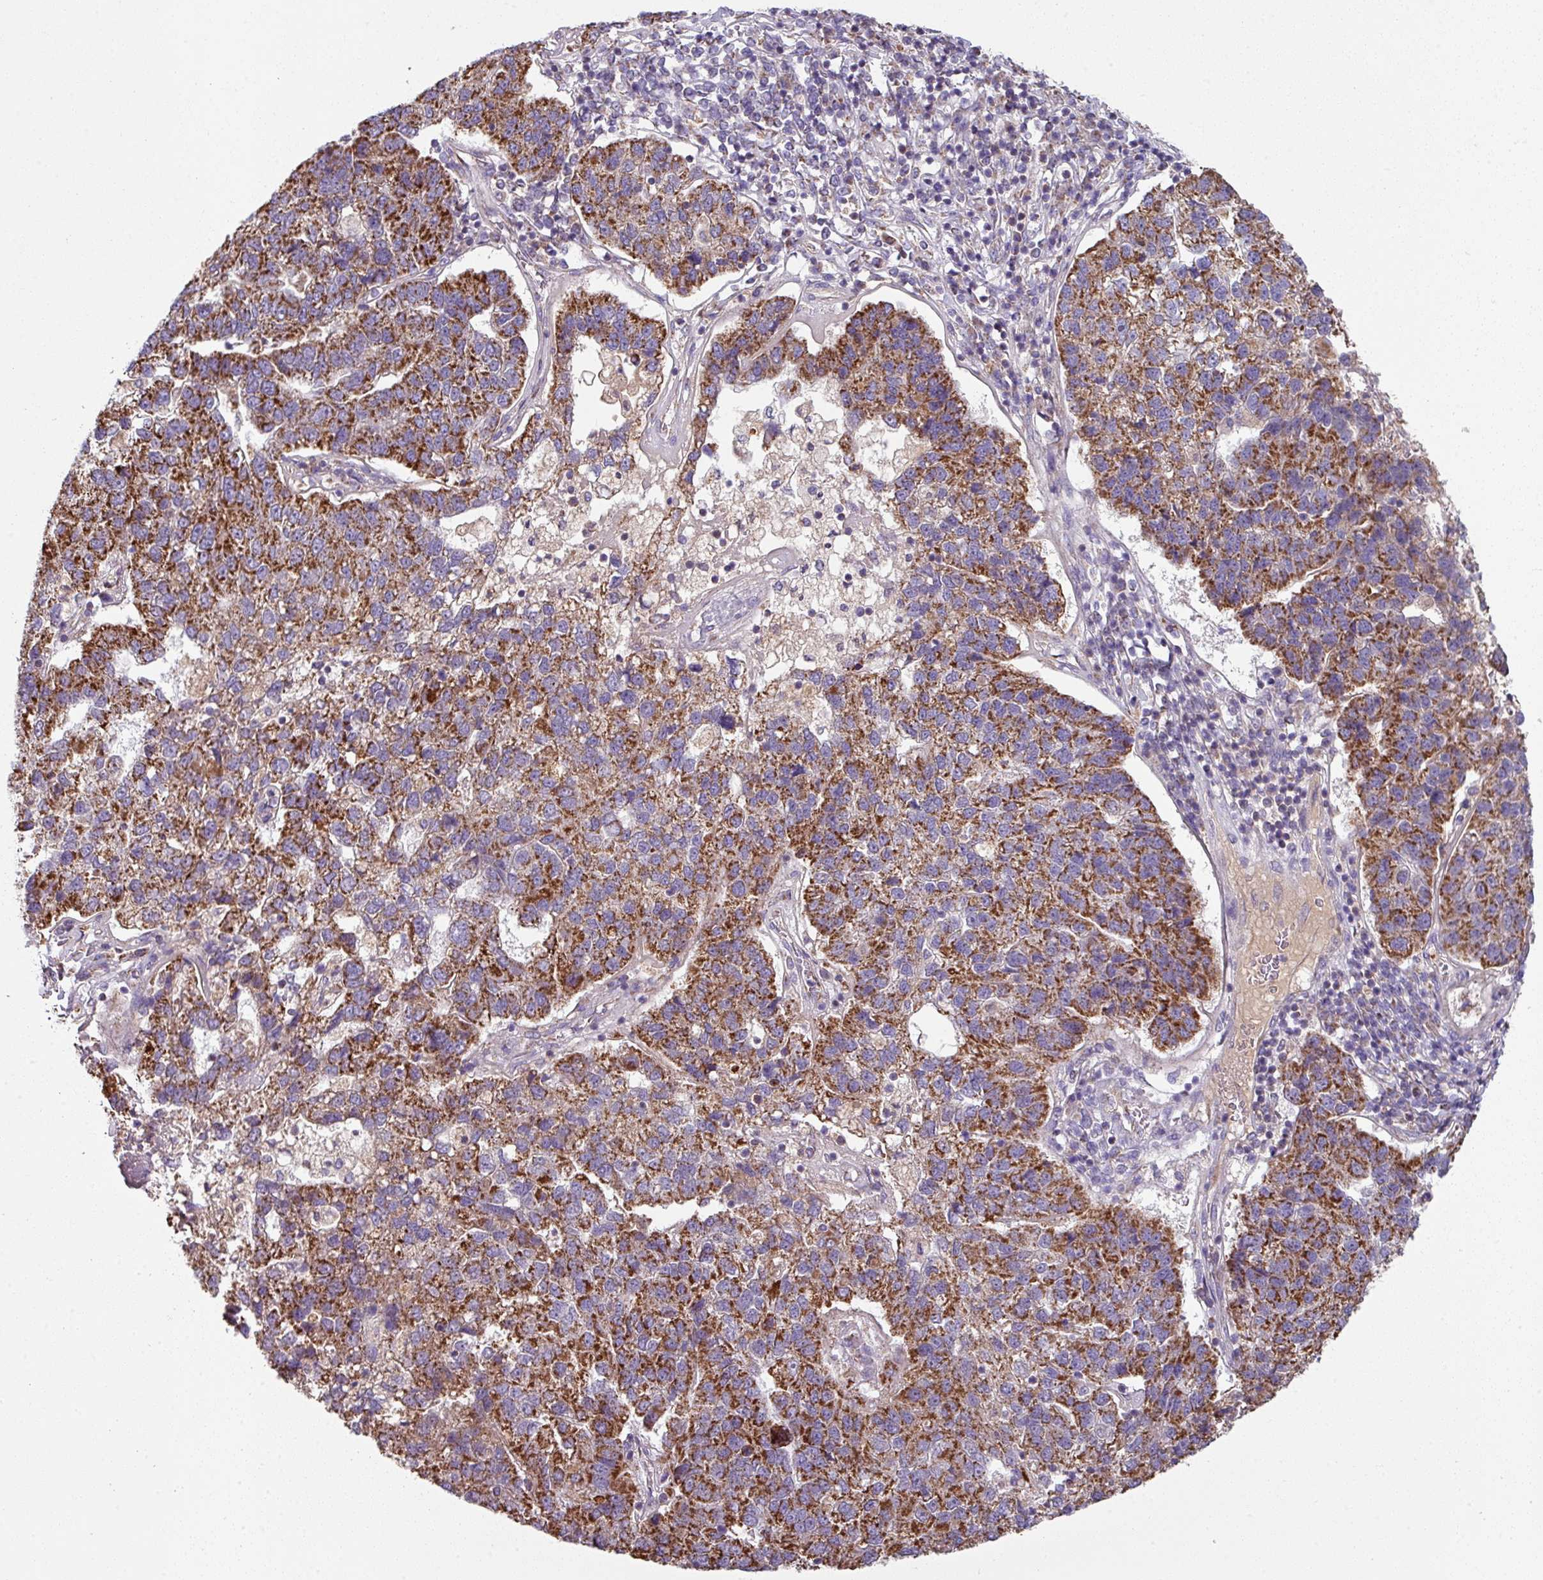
{"staining": {"intensity": "strong", "quantity": ">75%", "location": "cytoplasmic/membranous"}, "tissue": "pancreatic cancer", "cell_type": "Tumor cells", "image_type": "cancer", "snomed": [{"axis": "morphology", "description": "Adenocarcinoma, NOS"}, {"axis": "topography", "description": "Pancreas"}], "caption": "This is an image of immunohistochemistry (IHC) staining of adenocarcinoma (pancreatic), which shows strong expression in the cytoplasmic/membranous of tumor cells.", "gene": "LRRC9", "patient": {"sex": "female", "age": 61}}